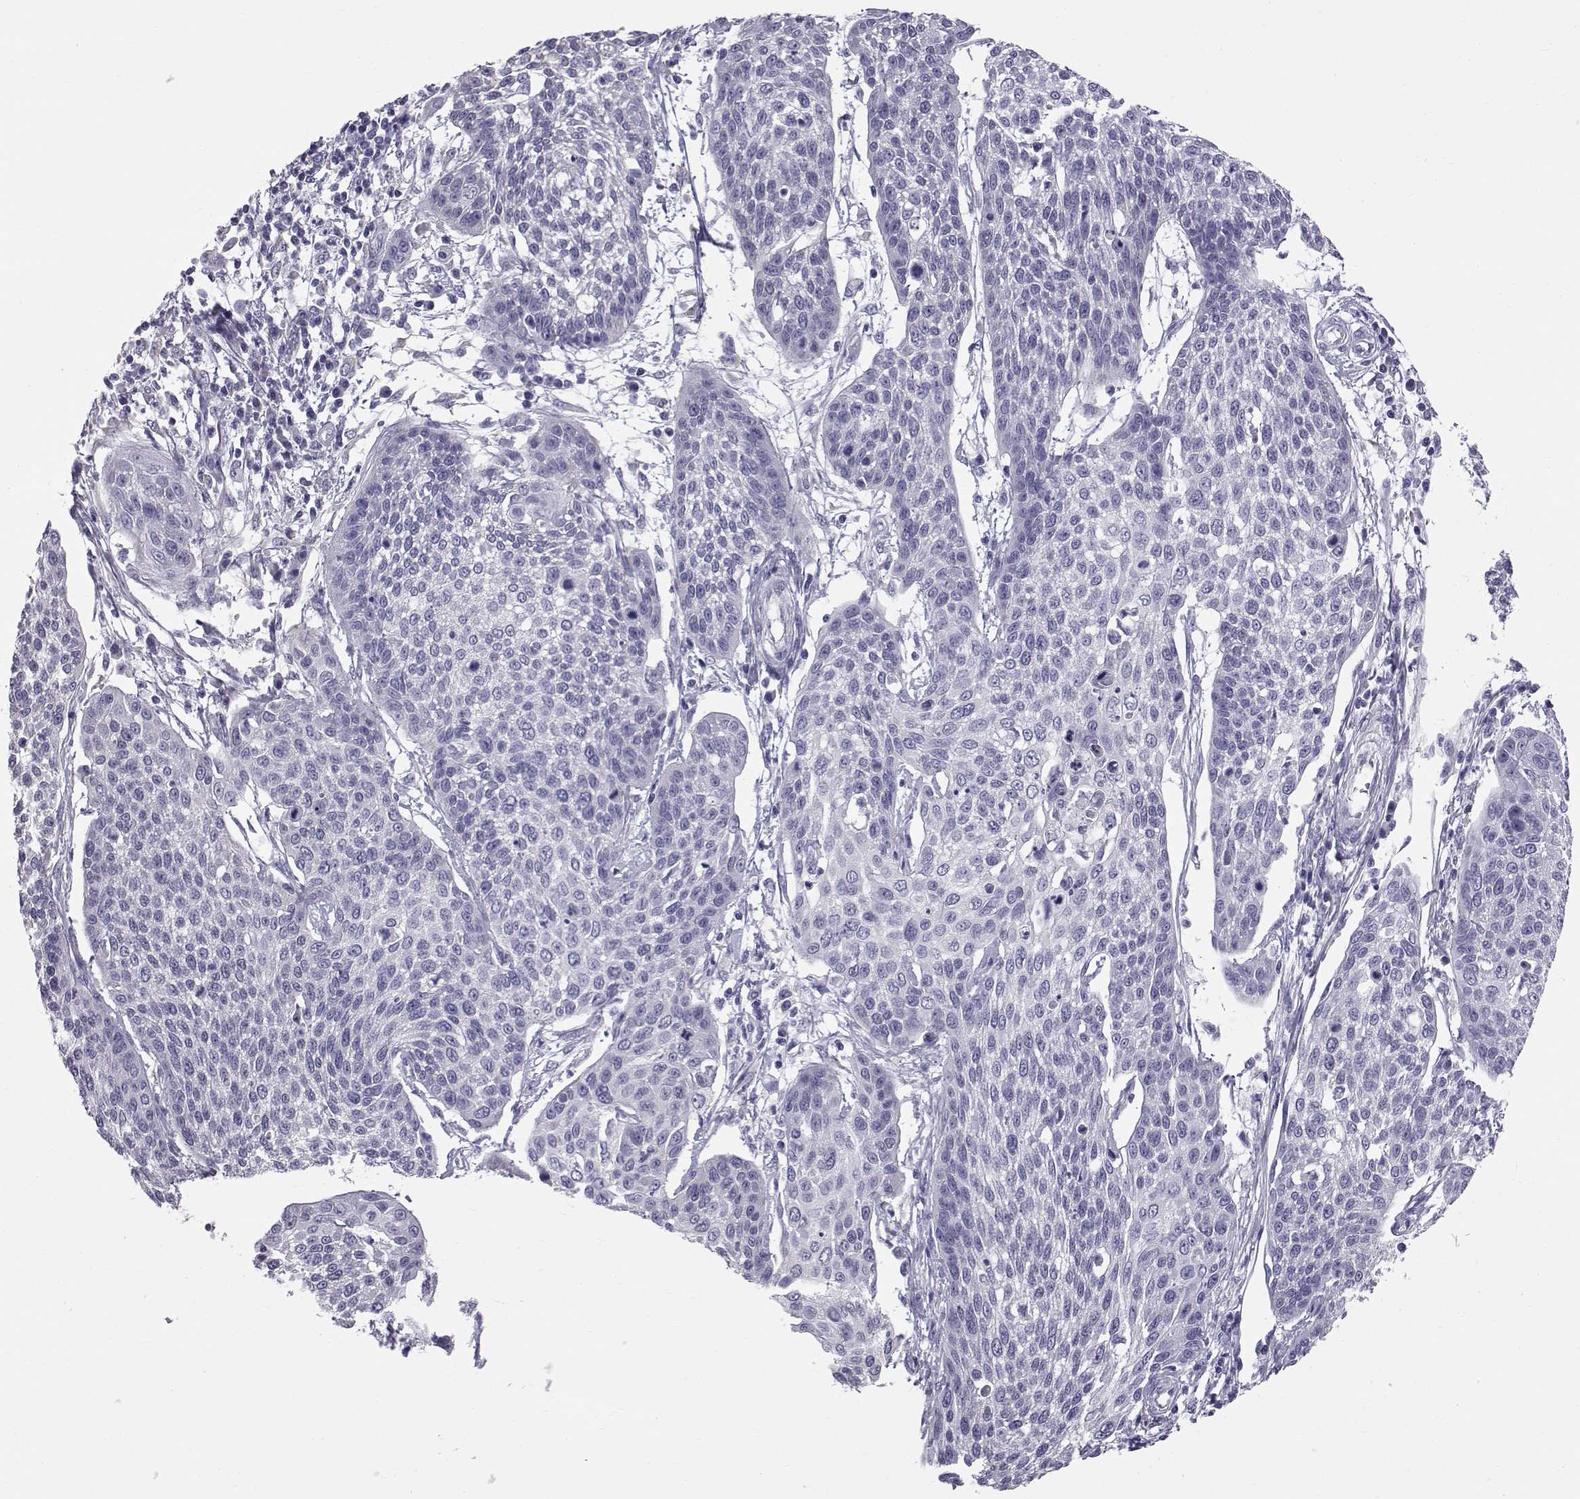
{"staining": {"intensity": "negative", "quantity": "none", "location": "none"}, "tissue": "cervical cancer", "cell_type": "Tumor cells", "image_type": "cancer", "snomed": [{"axis": "morphology", "description": "Squamous cell carcinoma, NOS"}, {"axis": "topography", "description": "Cervix"}], "caption": "Cervical cancer stained for a protein using immunohistochemistry reveals no staining tumor cells.", "gene": "RNASE12", "patient": {"sex": "female", "age": 34}}